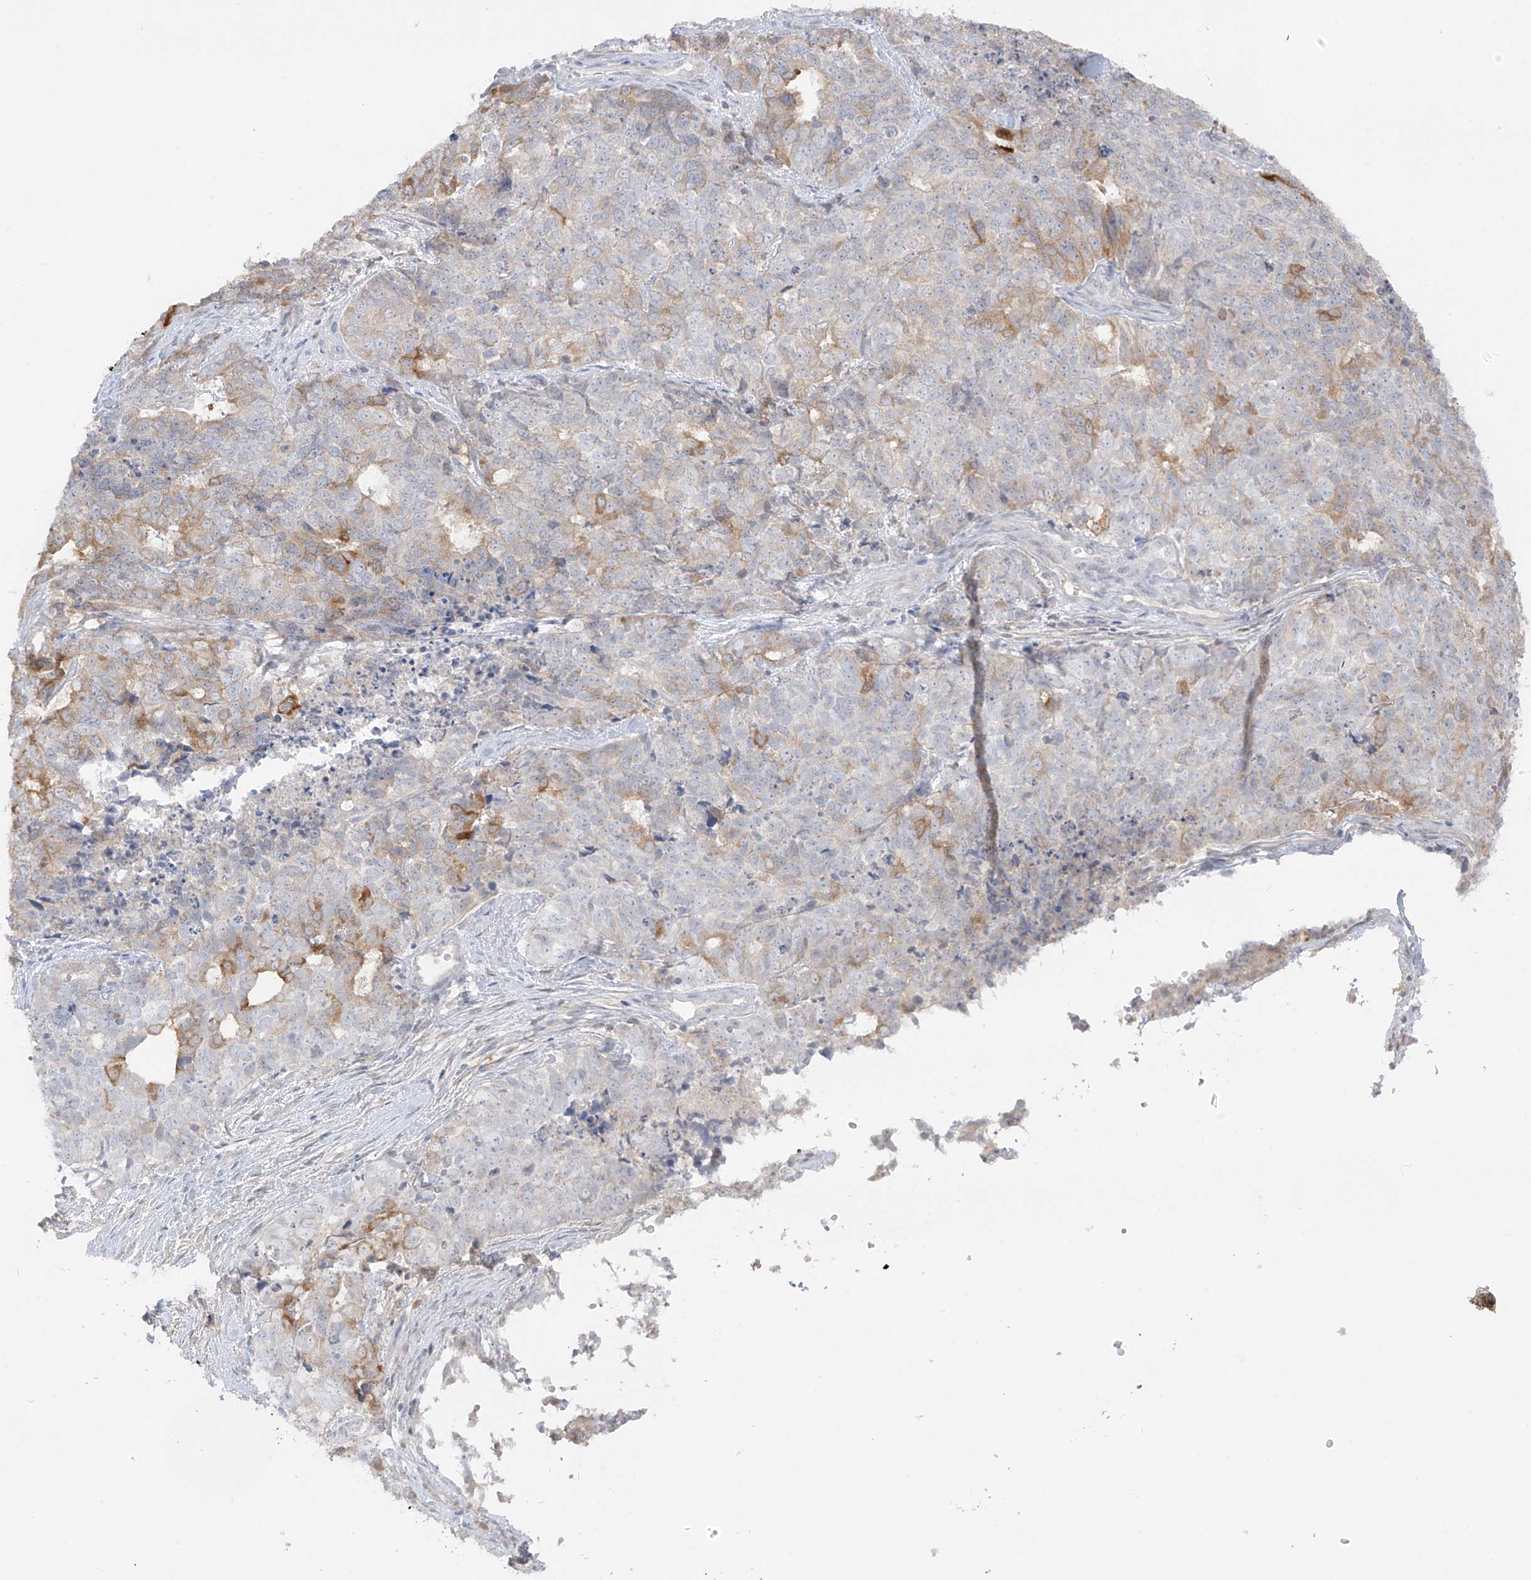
{"staining": {"intensity": "moderate", "quantity": "<25%", "location": "cytoplasmic/membranous"}, "tissue": "cervical cancer", "cell_type": "Tumor cells", "image_type": "cancer", "snomed": [{"axis": "morphology", "description": "Squamous cell carcinoma, NOS"}, {"axis": "topography", "description": "Cervix"}], "caption": "Immunohistochemistry (IHC) histopathology image of cervical cancer stained for a protein (brown), which reveals low levels of moderate cytoplasmic/membranous expression in approximately <25% of tumor cells.", "gene": "DCDC2", "patient": {"sex": "female", "age": 63}}